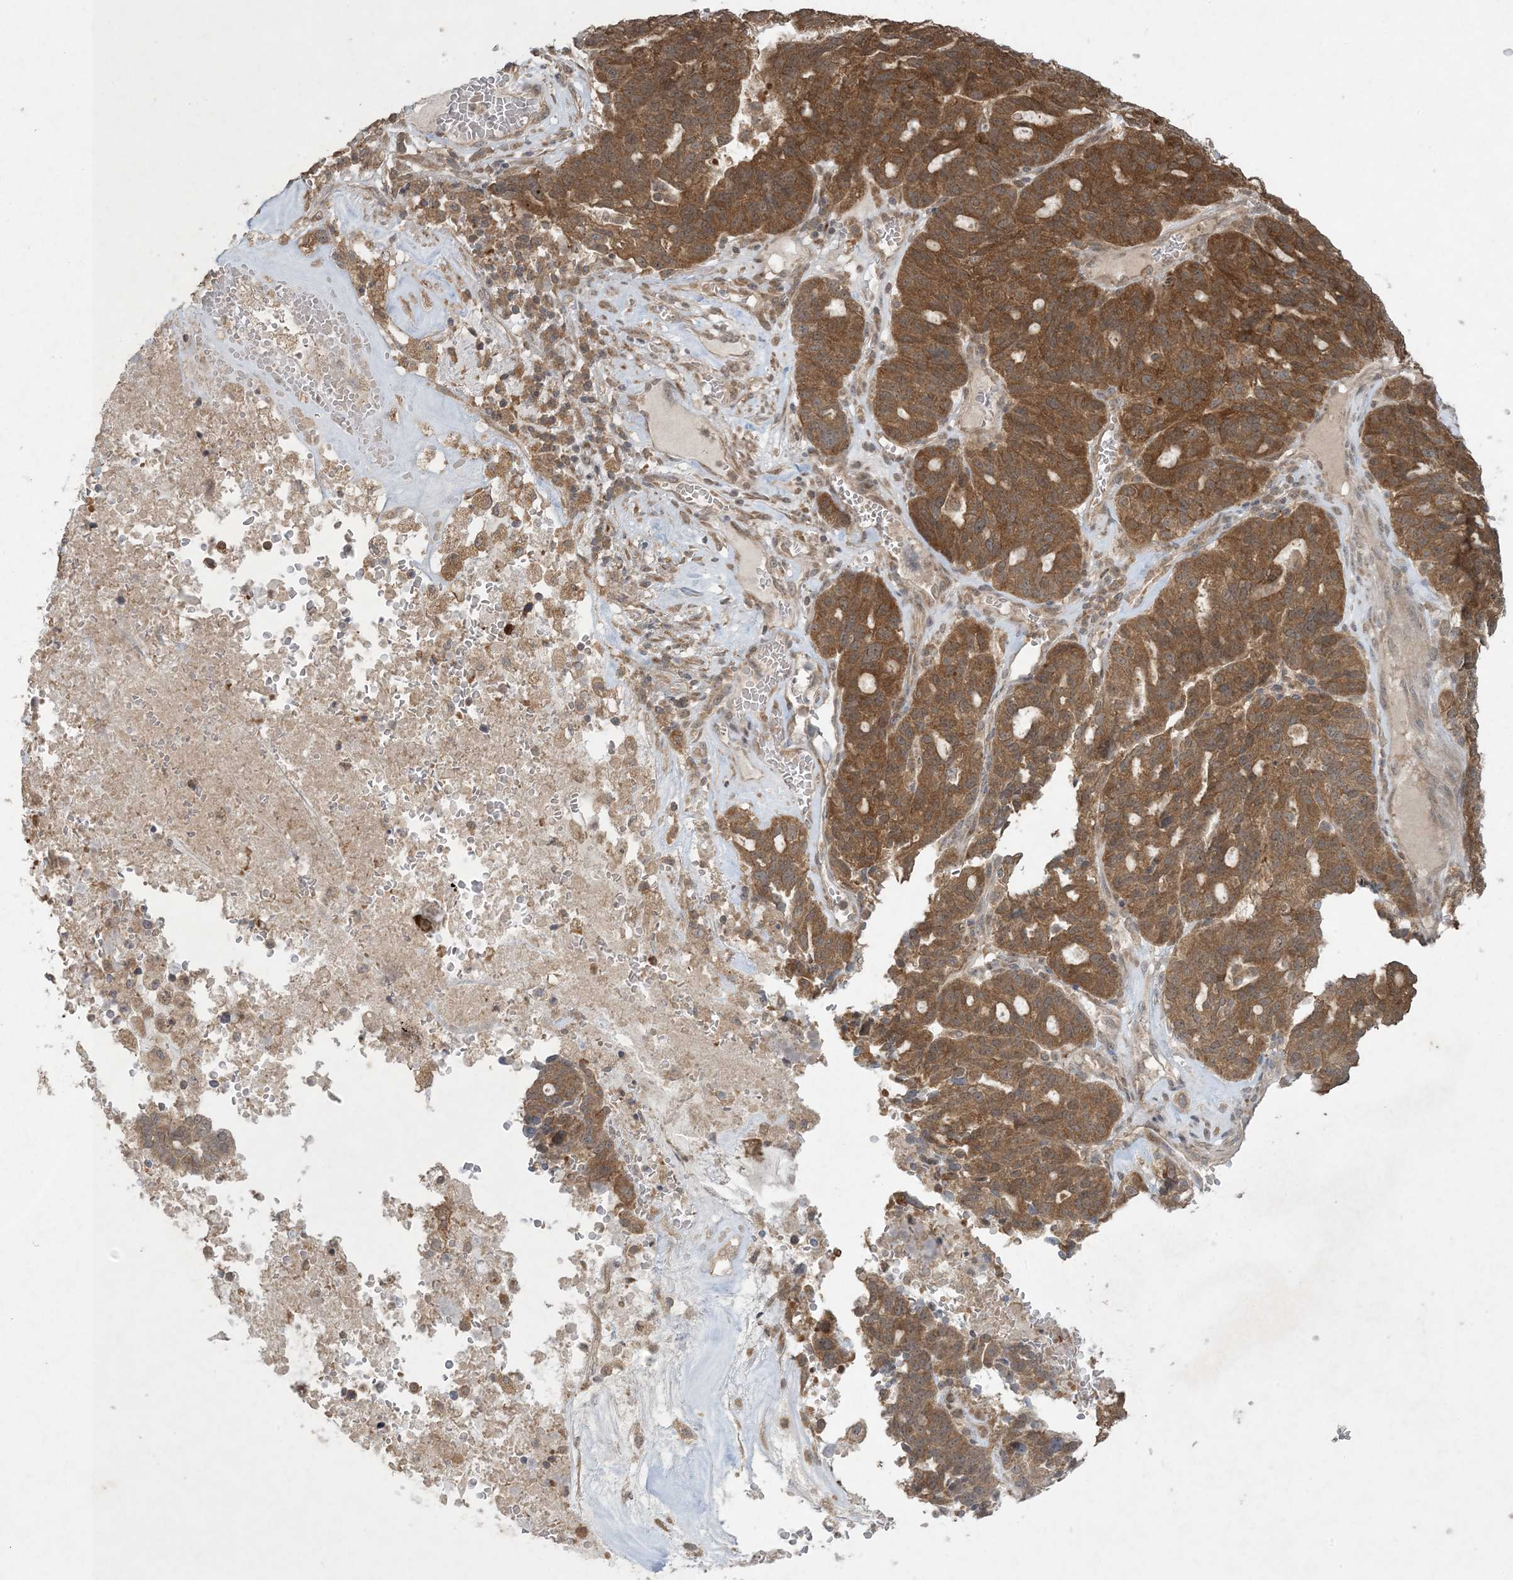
{"staining": {"intensity": "moderate", "quantity": ">75%", "location": "cytoplasmic/membranous"}, "tissue": "ovarian cancer", "cell_type": "Tumor cells", "image_type": "cancer", "snomed": [{"axis": "morphology", "description": "Cystadenocarcinoma, serous, NOS"}, {"axis": "topography", "description": "Ovary"}], "caption": "Serous cystadenocarcinoma (ovarian) stained with immunohistochemistry (IHC) displays moderate cytoplasmic/membranous positivity in about >75% of tumor cells.", "gene": "NRBP2", "patient": {"sex": "female", "age": 59}}